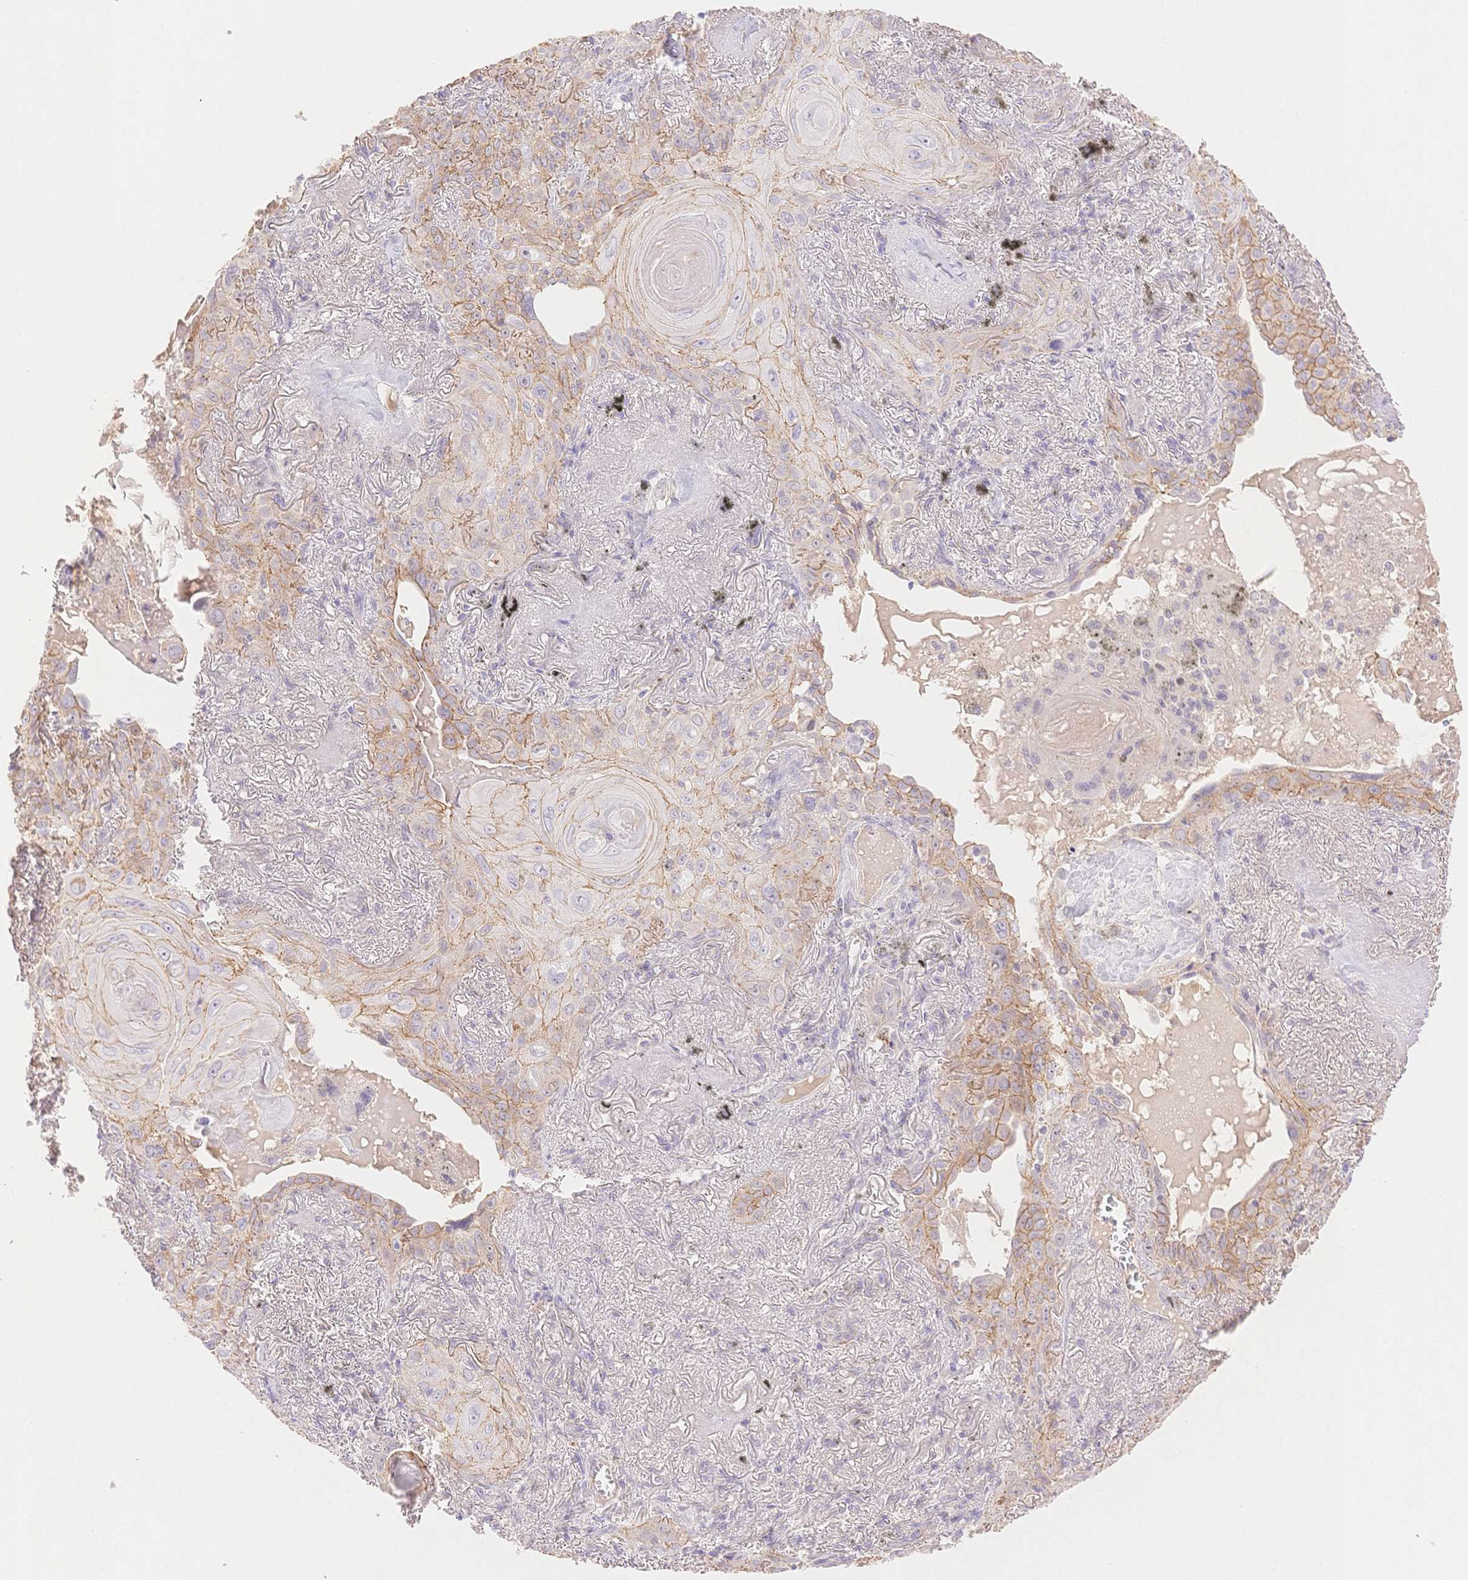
{"staining": {"intensity": "weak", "quantity": "25%-75%", "location": "cytoplasmic/membranous"}, "tissue": "lung cancer", "cell_type": "Tumor cells", "image_type": "cancer", "snomed": [{"axis": "morphology", "description": "Squamous cell carcinoma, NOS"}, {"axis": "topography", "description": "Lung"}], "caption": "High-magnification brightfield microscopy of squamous cell carcinoma (lung) stained with DAB (3,3'-diaminobenzidine) (brown) and counterstained with hematoxylin (blue). tumor cells exhibit weak cytoplasmic/membranous positivity is appreciated in approximately25%-75% of cells. The staining is performed using DAB (3,3'-diaminobenzidine) brown chromogen to label protein expression. The nuclei are counter-stained blue using hematoxylin.", "gene": "WDR54", "patient": {"sex": "male", "age": 79}}